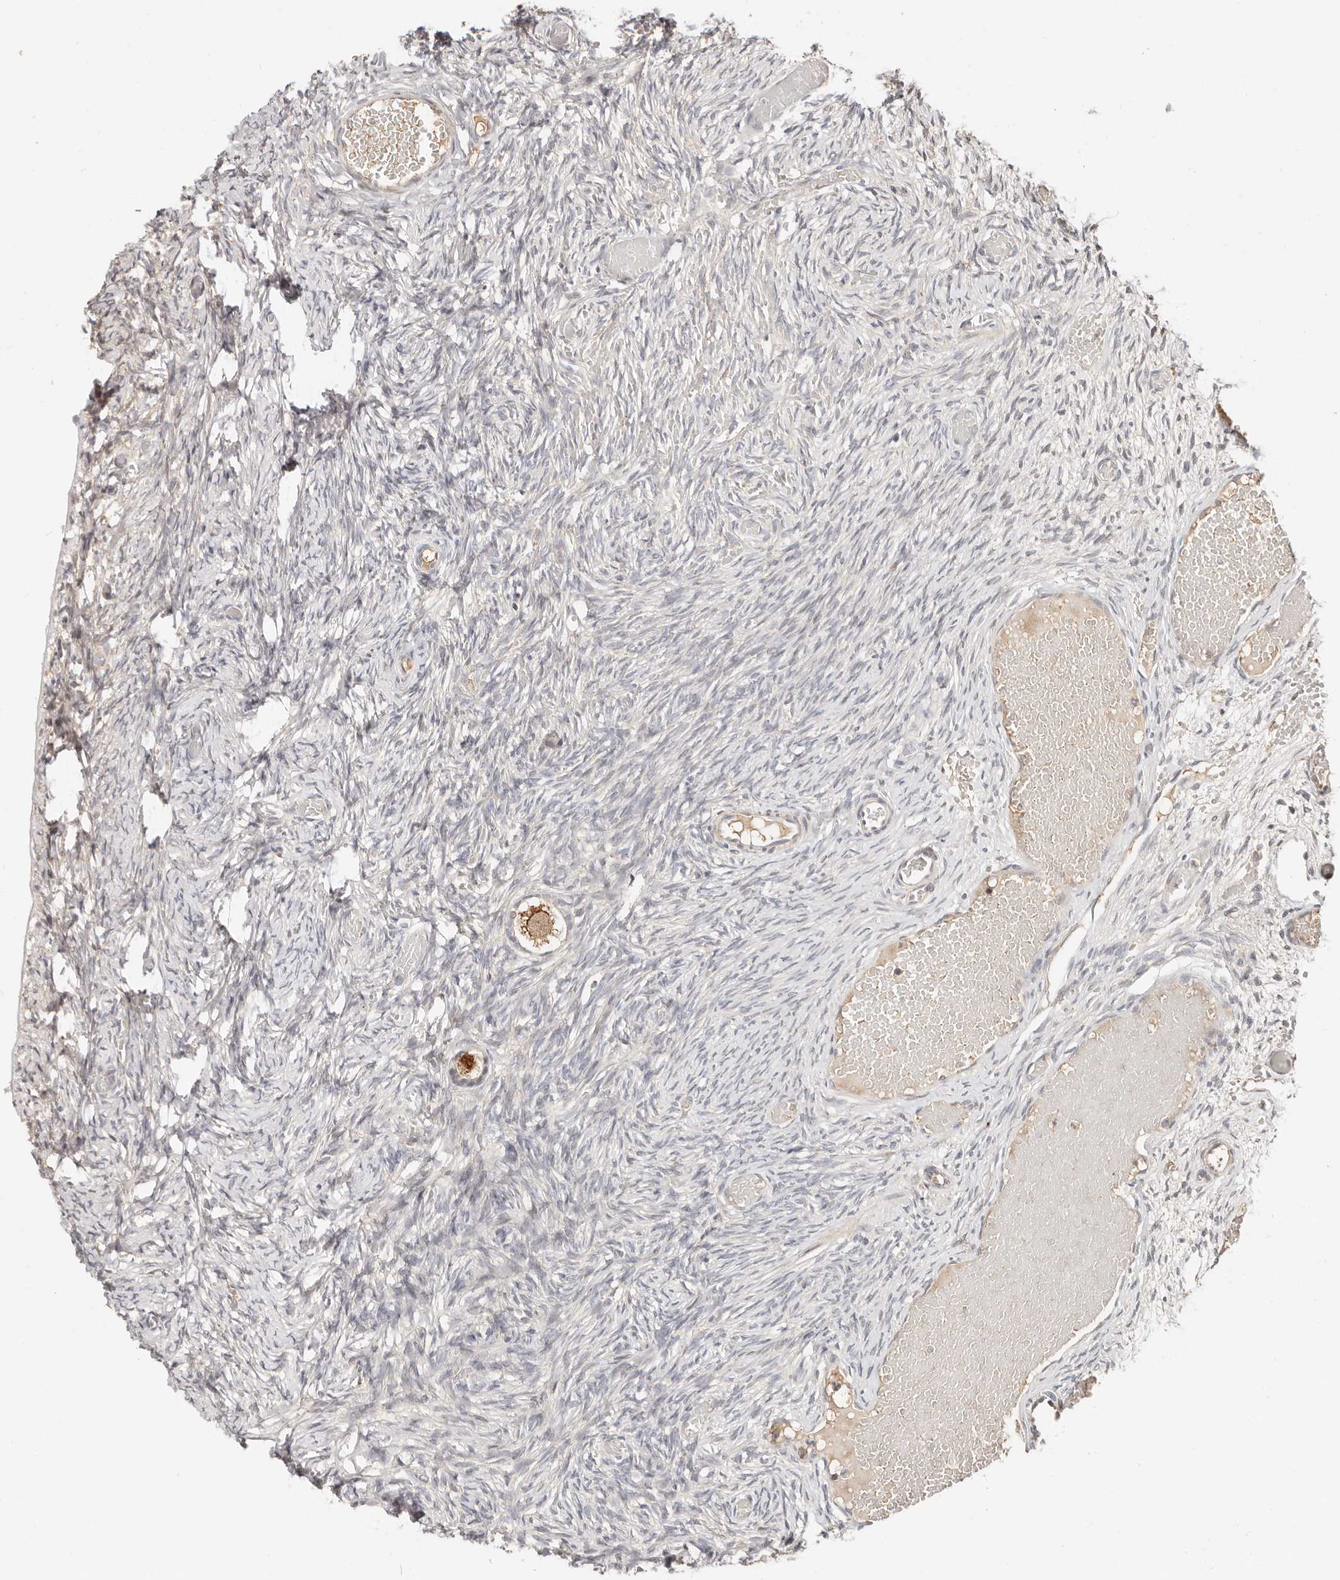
{"staining": {"intensity": "moderate", "quantity": ">75%", "location": "cytoplasmic/membranous"}, "tissue": "ovary", "cell_type": "Follicle cells", "image_type": "normal", "snomed": [{"axis": "morphology", "description": "Adenocarcinoma, NOS"}, {"axis": "topography", "description": "Endometrium"}], "caption": "IHC image of normal ovary stained for a protein (brown), which displays medium levels of moderate cytoplasmic/membranous positivity in about >75% of follicle cells.", "gene": "ZRANB1", "patient": {"sex": "female", "age": 32}}